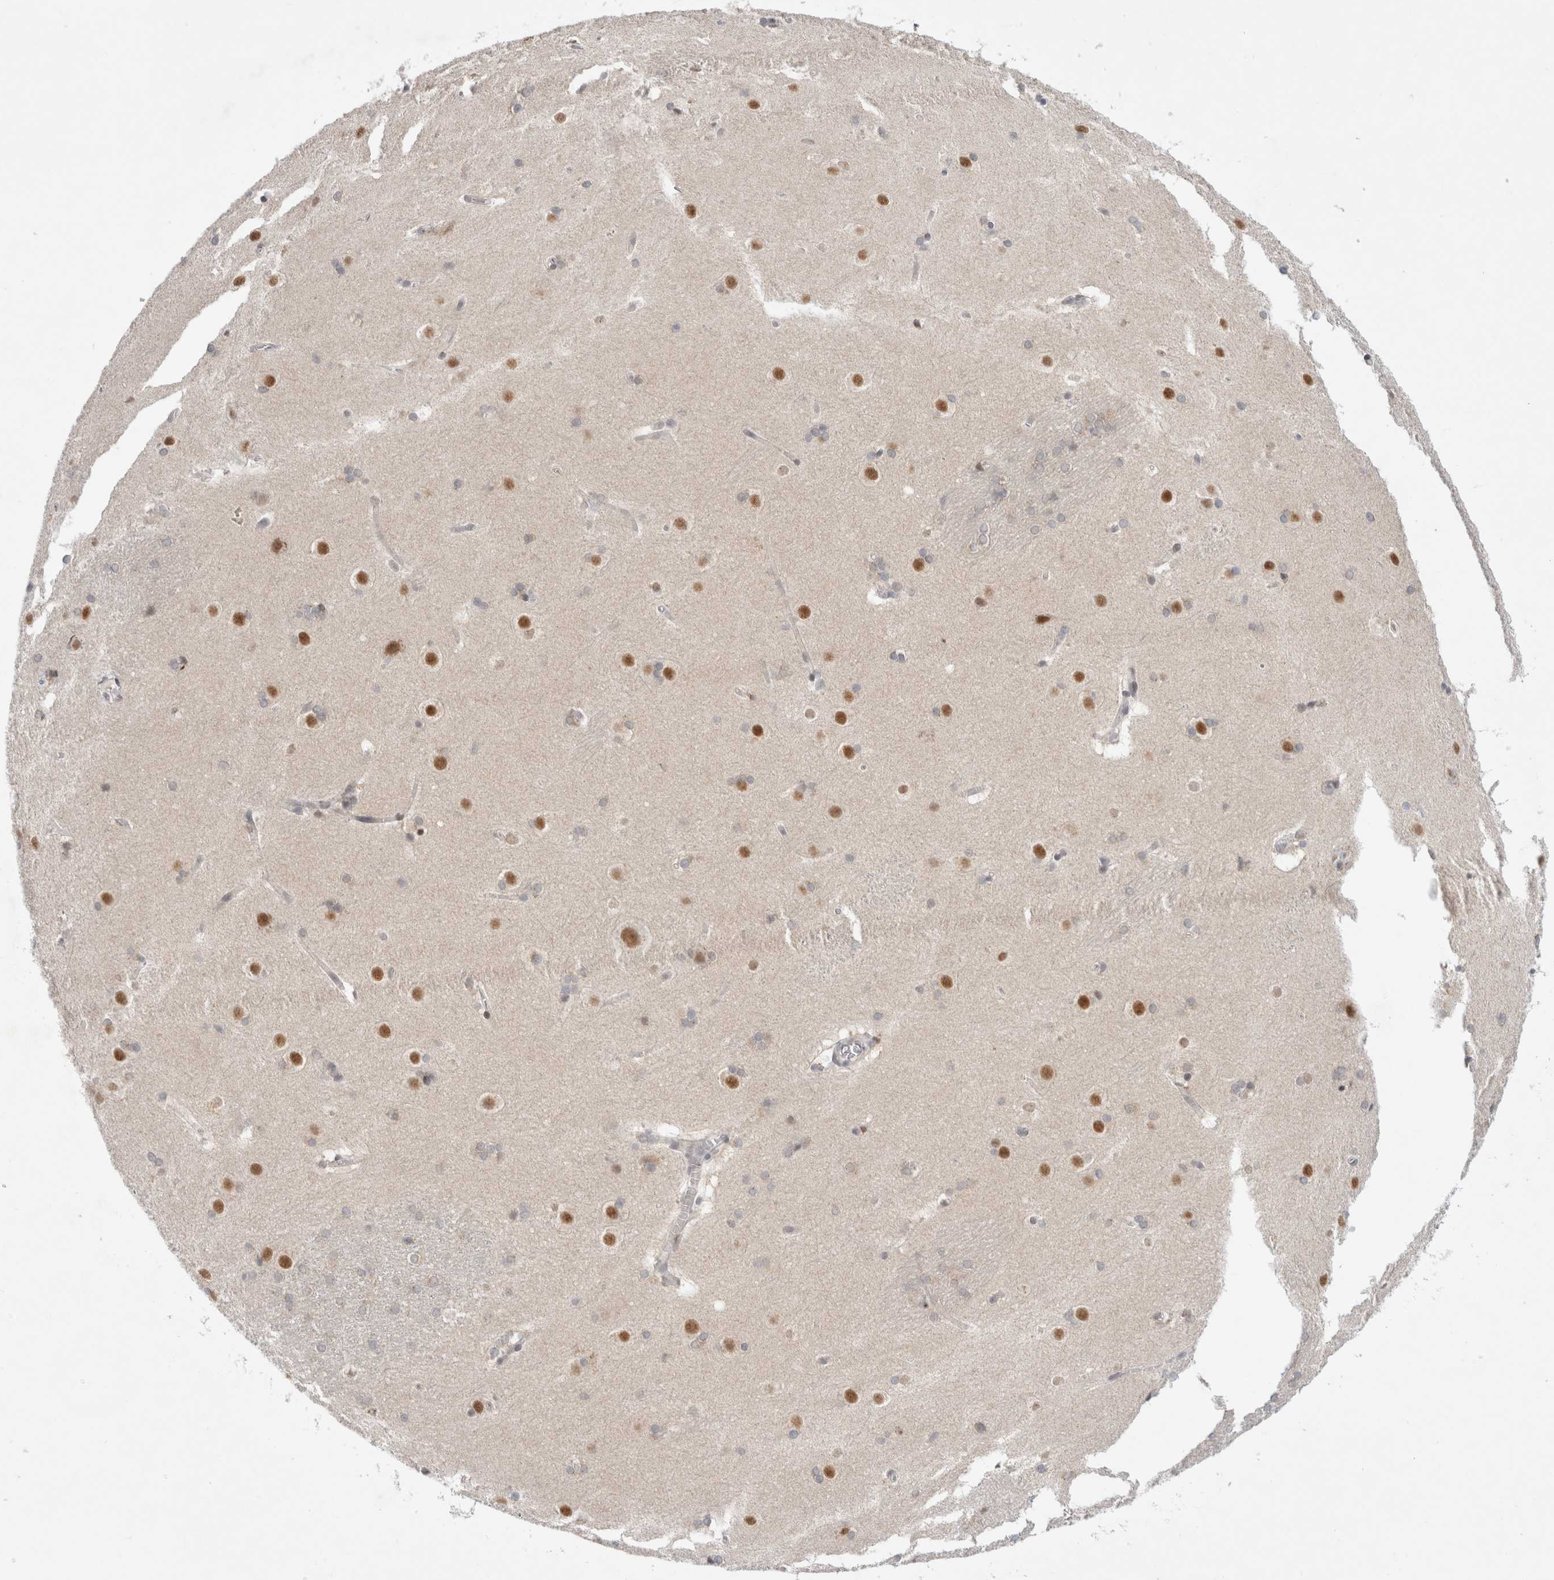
{"staining": {"intensity": "strong", "quantity": "<25%", "location": "nuclear"}, "tissue": "caudate", "cell_type": "Glial cells", "image_type": "normal", "snomed": [{"axis": "morphology", "description": "Normal tissue, NOS"}, {"axis": "topography", "description": "Lateral ventricle wall"}], "caption": "The photomicrograph reveals immunohistochemical staining of benign caudate. There is strong nuclear positivity is identified in approximately <25% of glial cells.", "gene": "CERS5", "patient": {"sex": "female", "age": 19}}